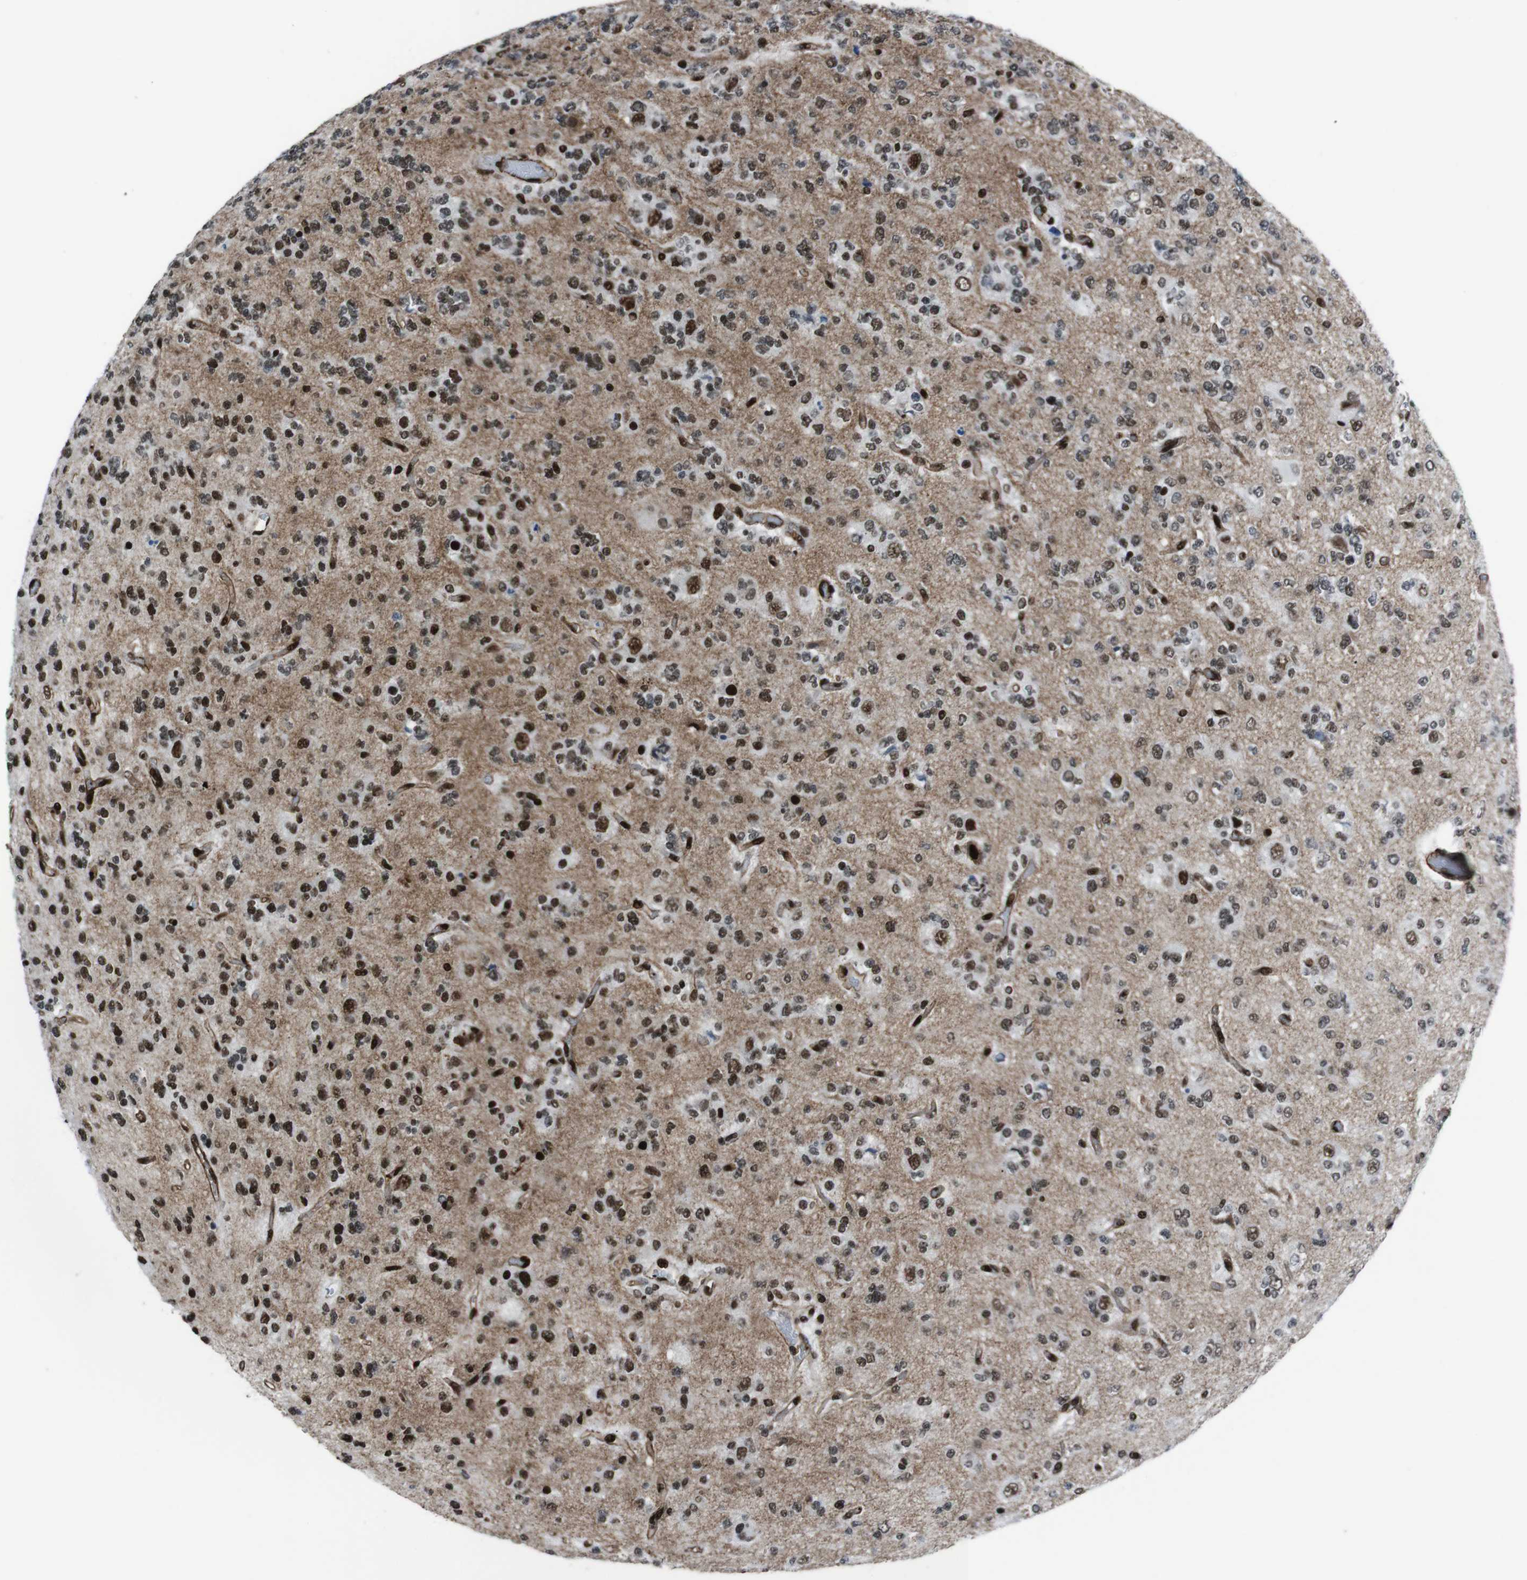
{"staining": {"intensity": "strong", "quantity": "25%-75%", "location": "nuclear"}, "tissue": "glioma", "cell_type": "Tumor cells", "image_type": "cancer", "snomed": [{"axis": "morphology", "description": "Glioma, malignant, Low grade"}, {"axis": "topography", "description": "Brain"}], "caption": "DAB immunohistochemical staining of malignant low-grade glioma displays strong nuclear protein positivity in about 25%-75% of tumor cells.", "gene": "HNRNPU", "patient": {"sex": "male", "age": 38}}